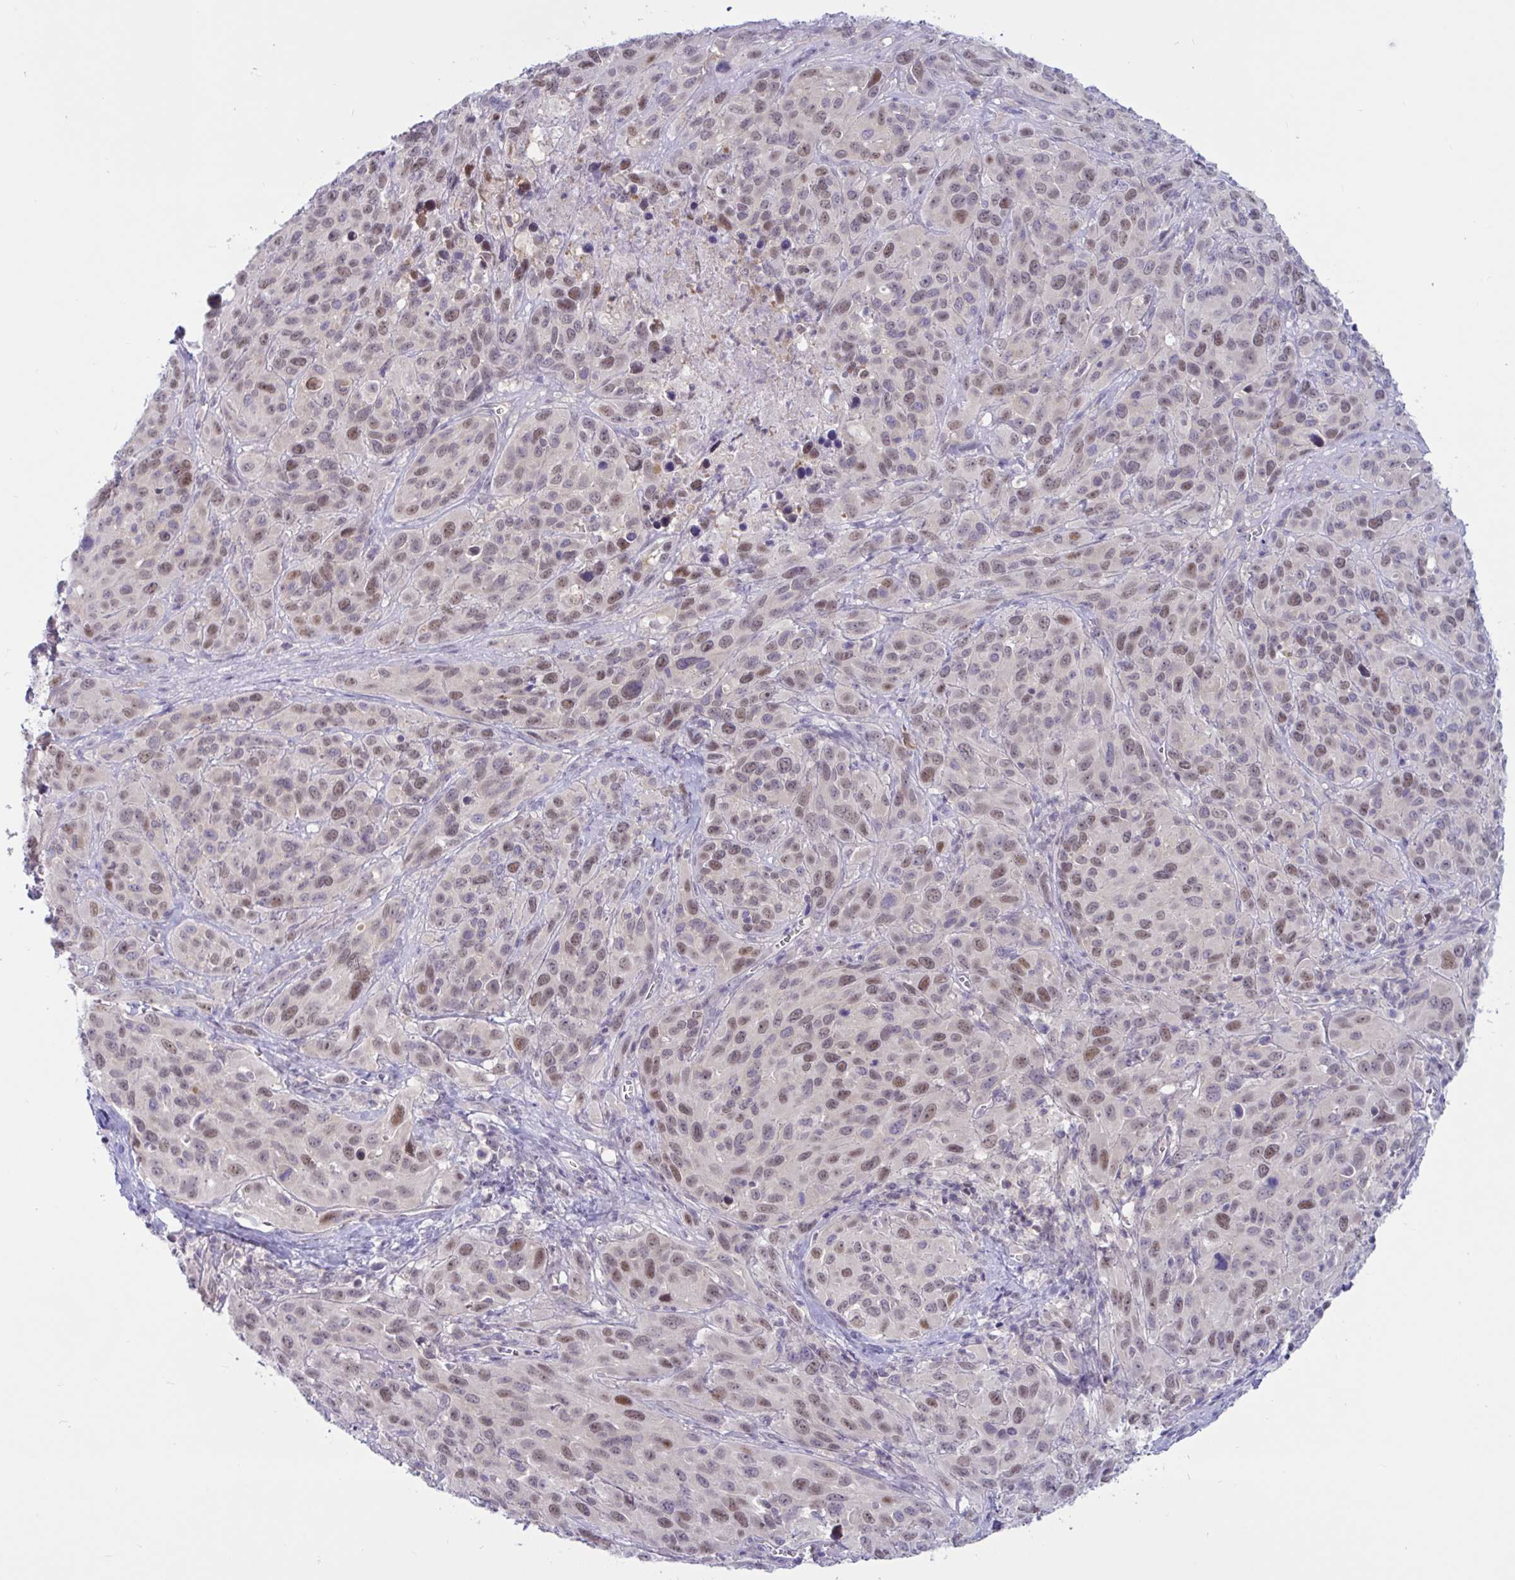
{"staining": {"intensity": "moderate", "quantity": ">75%", "location": "nuclear"}, "tissue": "cervical cancer", "cell_type": "Tumor cells", "image_type": "cancer", "snomed": [{"axis": "morphology", "description": "Normal tissue, NOS"}, {"axis": "morphology", "description": "Squamous cell carcinoma, NOS"}, {"axis": "topography", "description": "Cervix"}], "caption": "IHC image of squamous cell carcinoma (cervical) stained for a protein (brown), which shows medium levels of moderate nuclear positivity in approximately >75% of tumor cells.", "gene": "TSN", "patient": {"sex": "female", "age": 51}}